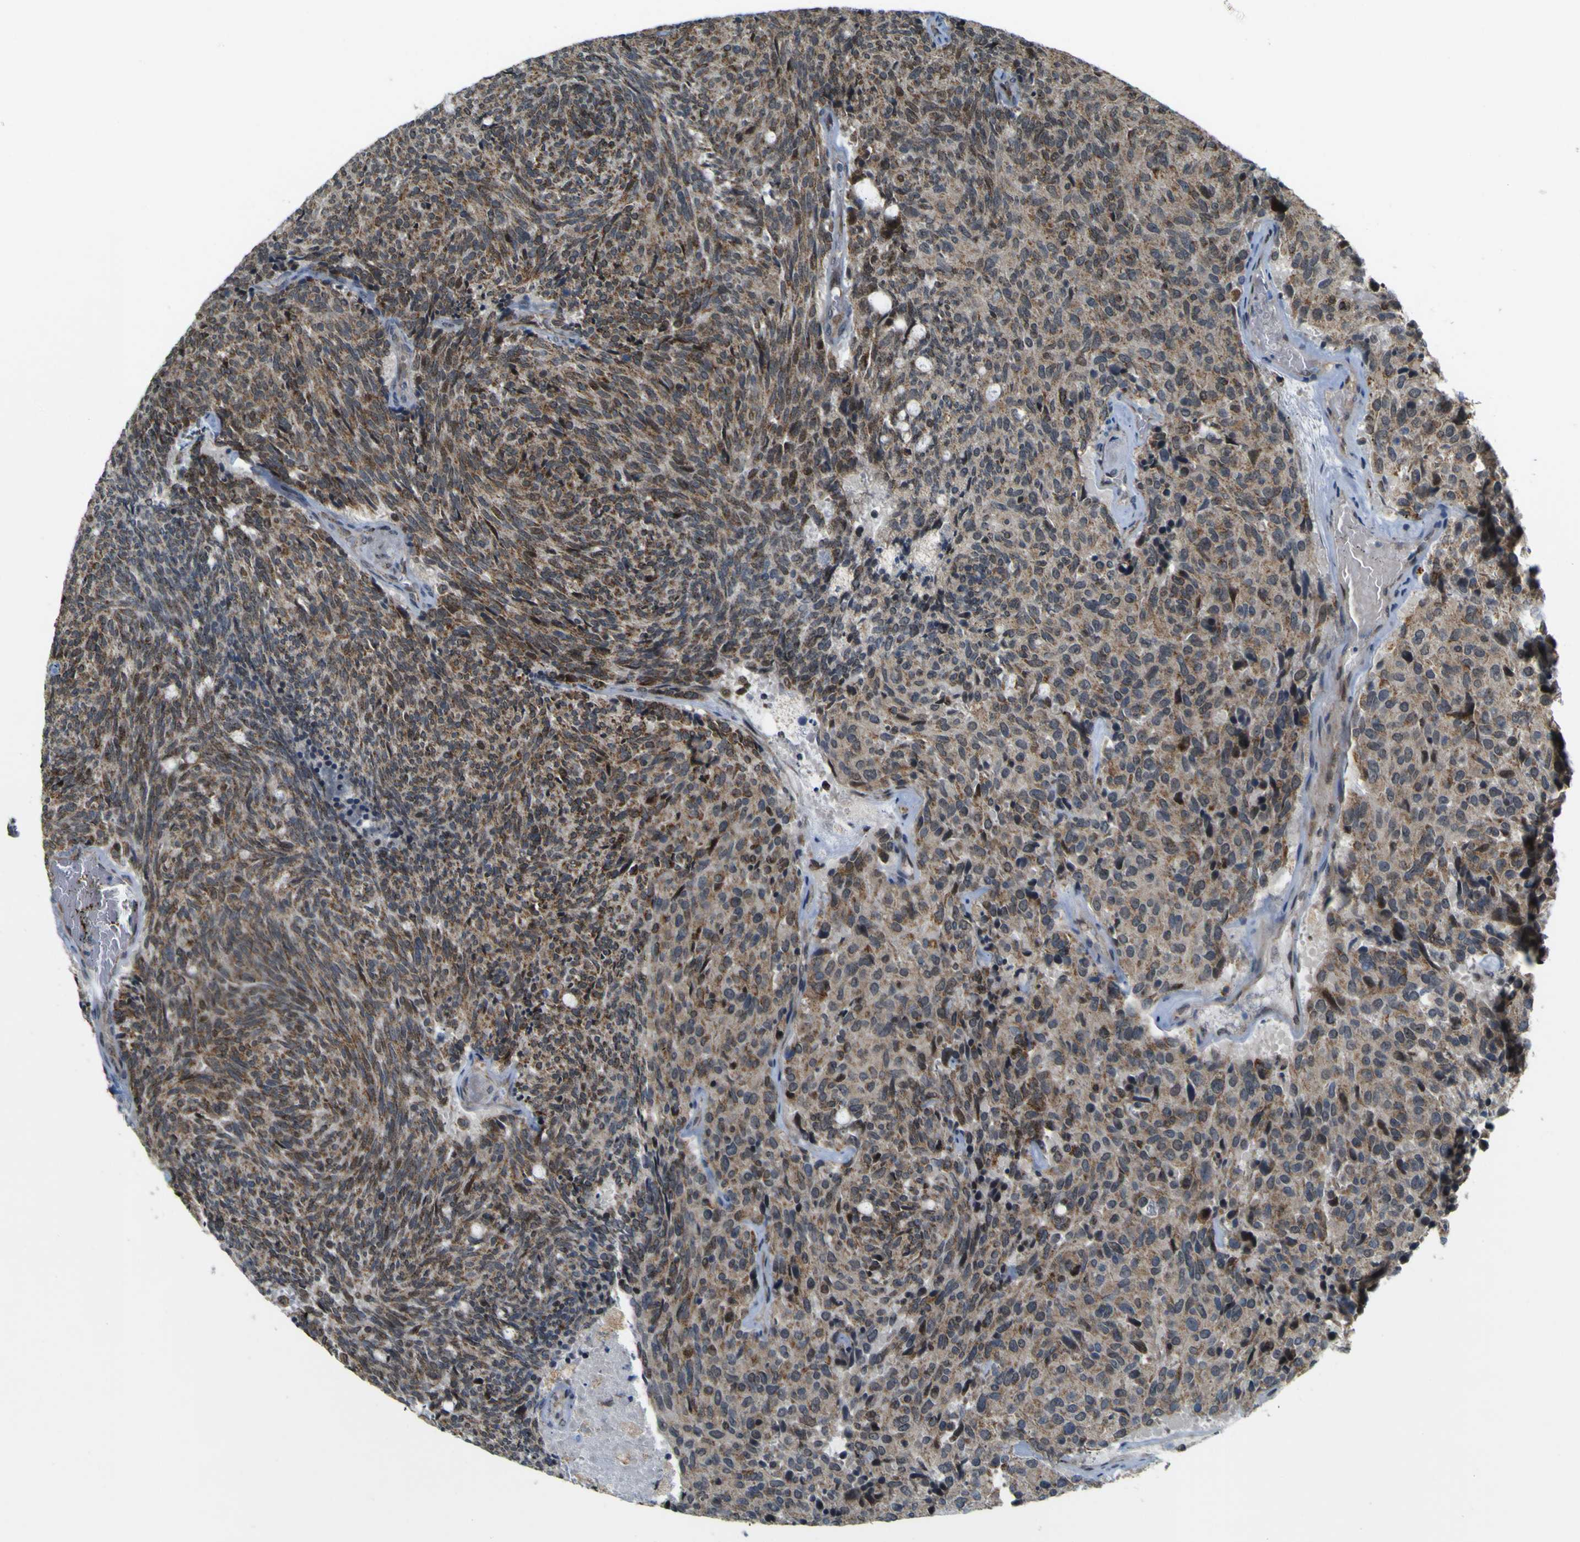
{"staining": {"intensity": "moderate", "quantity": ">75%", "location": "cytoplasmic/membranous,nuclear"}, "tissue": "carcinoid", "cell_type": "Tumor cells", "image_type": "cancer", "snomed": [{"axis": "morphology", "description": "Carcinoid, malignant, NOS"}, {"axis": "topography", "description": "Pancreas"}], "caption": "Immunohistochemical staining of human malignant carcinoid exhibits medium levels of moderate cytoplasmic/membranous and nuclear protein staining in approximately >75% of tumor cells.", "gene": "ACBD5", "patient": {"sex": "female", "age": 54}}